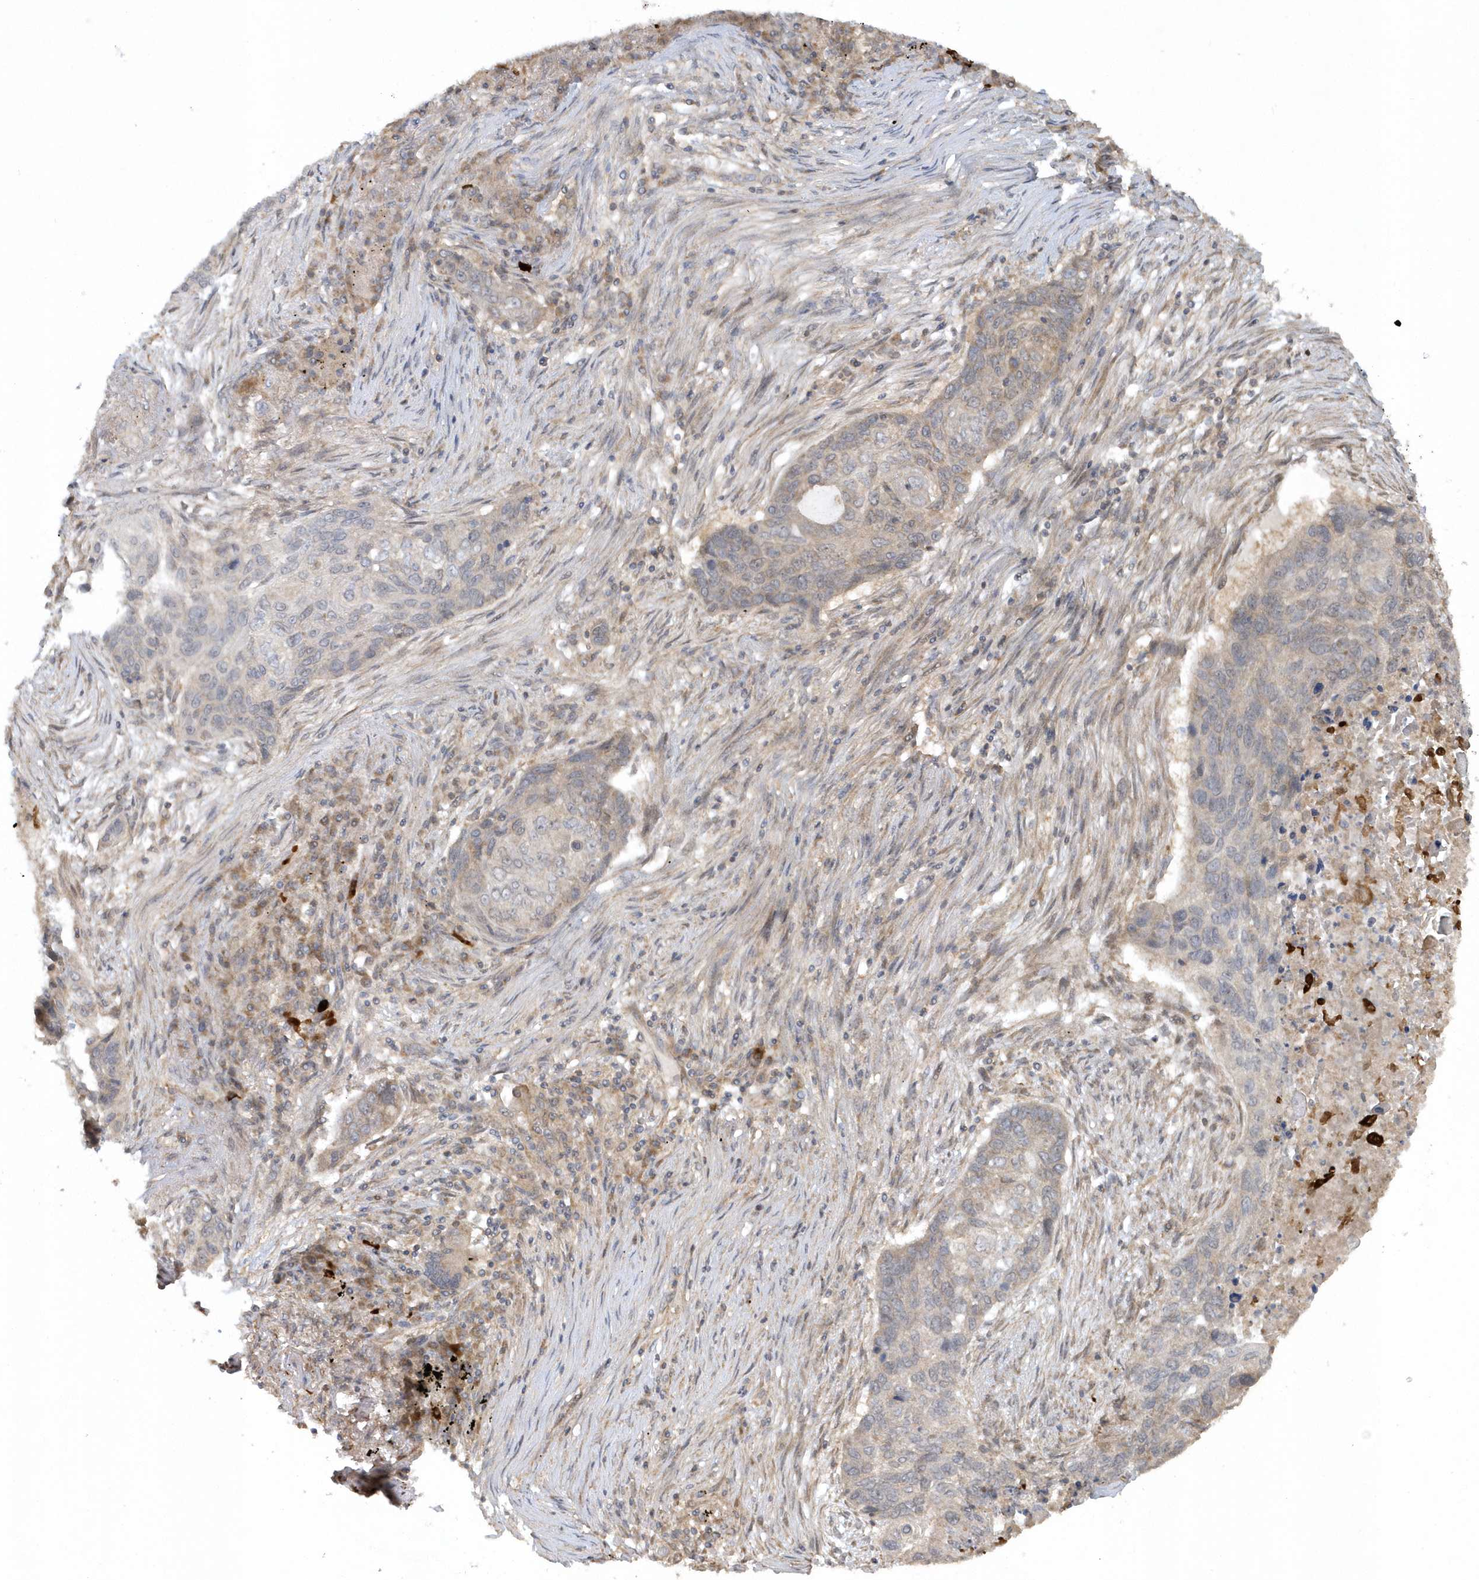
{"staining": {"intensity": "weak", "quantity": "25%-75%", "location": "cytoplasmic/membranous"}, "tissue": "lung cancer", "cell_type": "Tumor cells", "image_type": "cancer", "snomed": [{"axis": "morphology", "description": "Squamous cell carcinoma, NOS"}, {"axis": "topography", "description": "Lung"}], "caption": "Immunohistochemistry of human squamous cell carcinoma (lung) exhibits low levels of weak cytoplasmic/membranous staining in about 25%-75% of tumor cells.", "gene": "THG1L", "patient": {"sex": "female", "age": 63}}